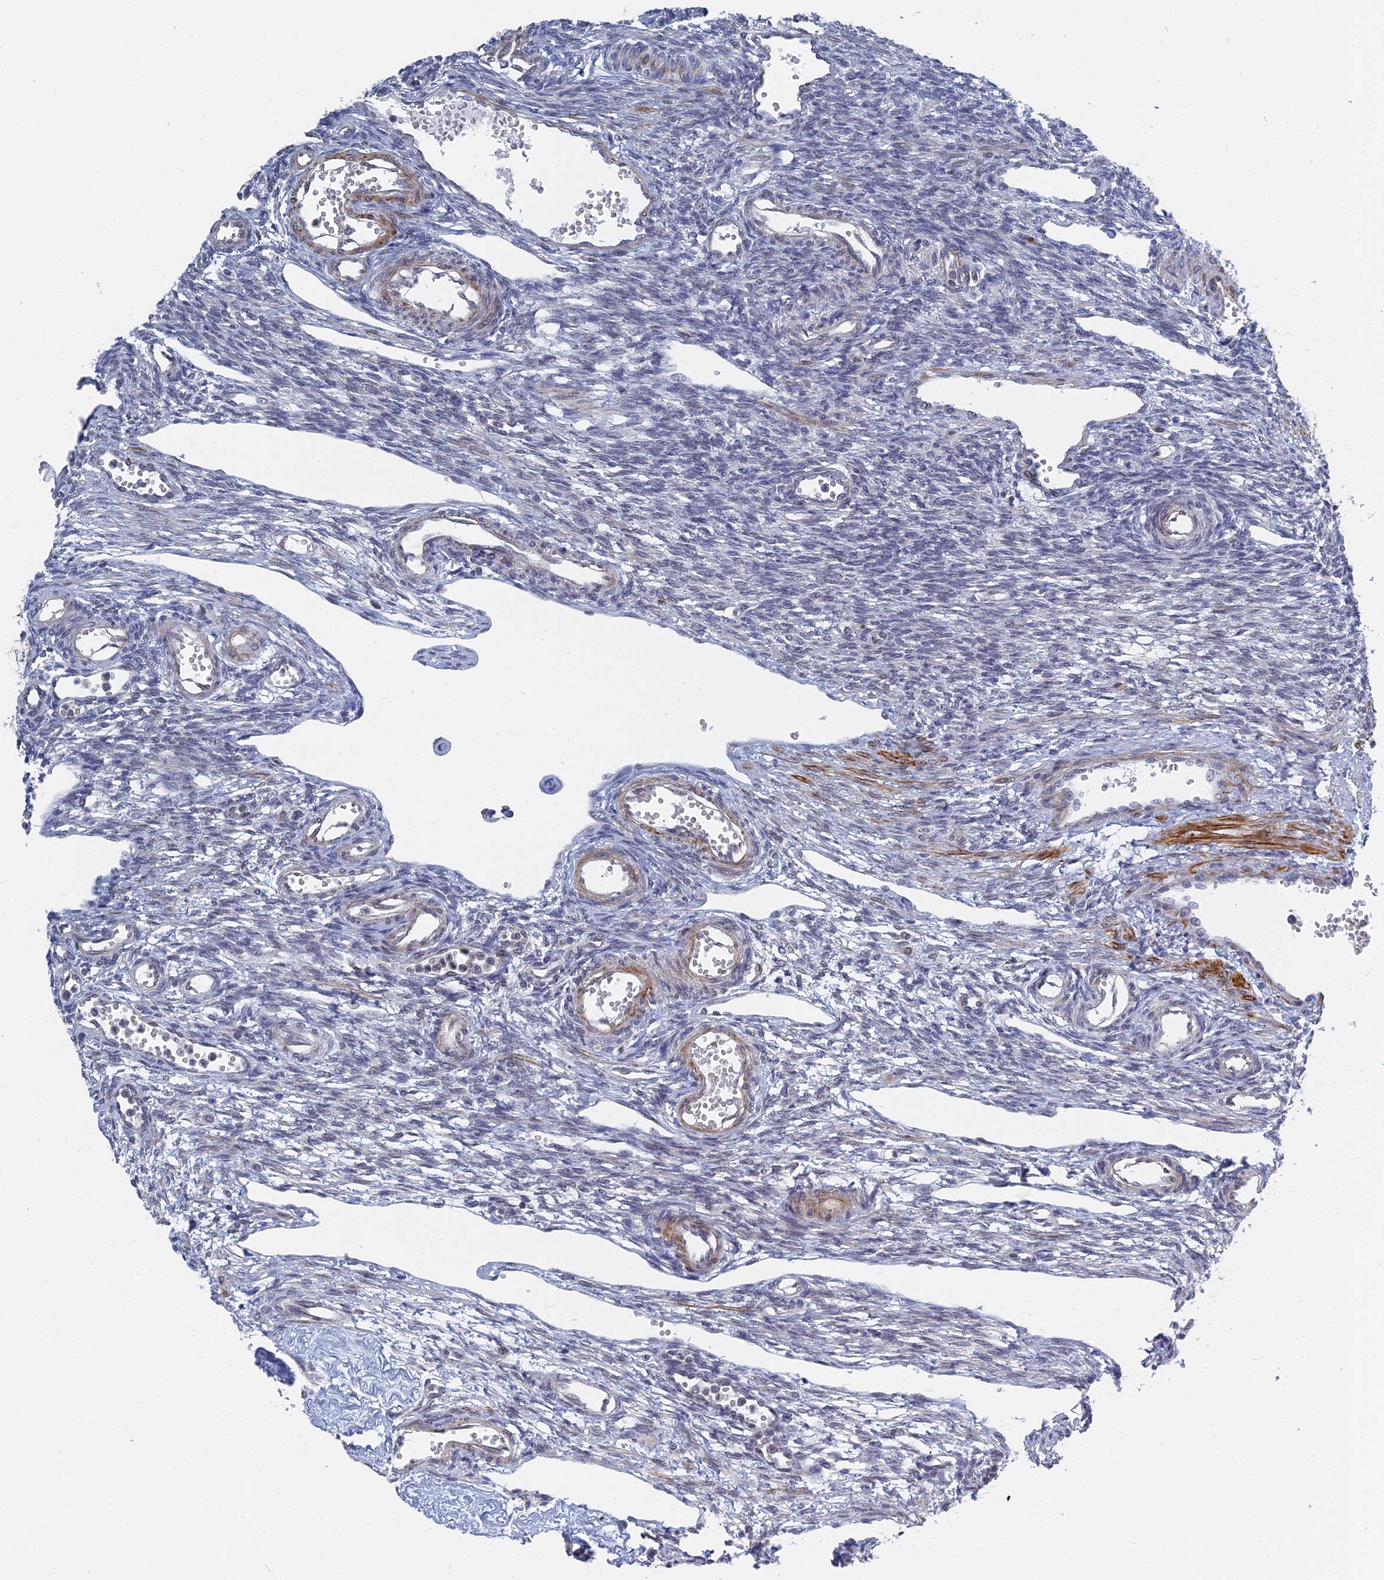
{"staining": {"intensity": "negative", "quantity": "none", "location": "none"}, "tissue": "ovary", "cell_type": "Follicle cells", "image_type": "normal", "snomed": [{"axis": "morphology", "description": "Normal tissue, NOS"}, {"axis": "morphology", "description": "Cyst, NOS"}, {"axis": "topography", "description": "Ovary"}], "caption": "Immunohistochemical staining of unremarkable human ovary exhibits no significant positivity in follicle cells.", "gene": "MTRF1", "patient": {"sex": "female", "age": 33}}